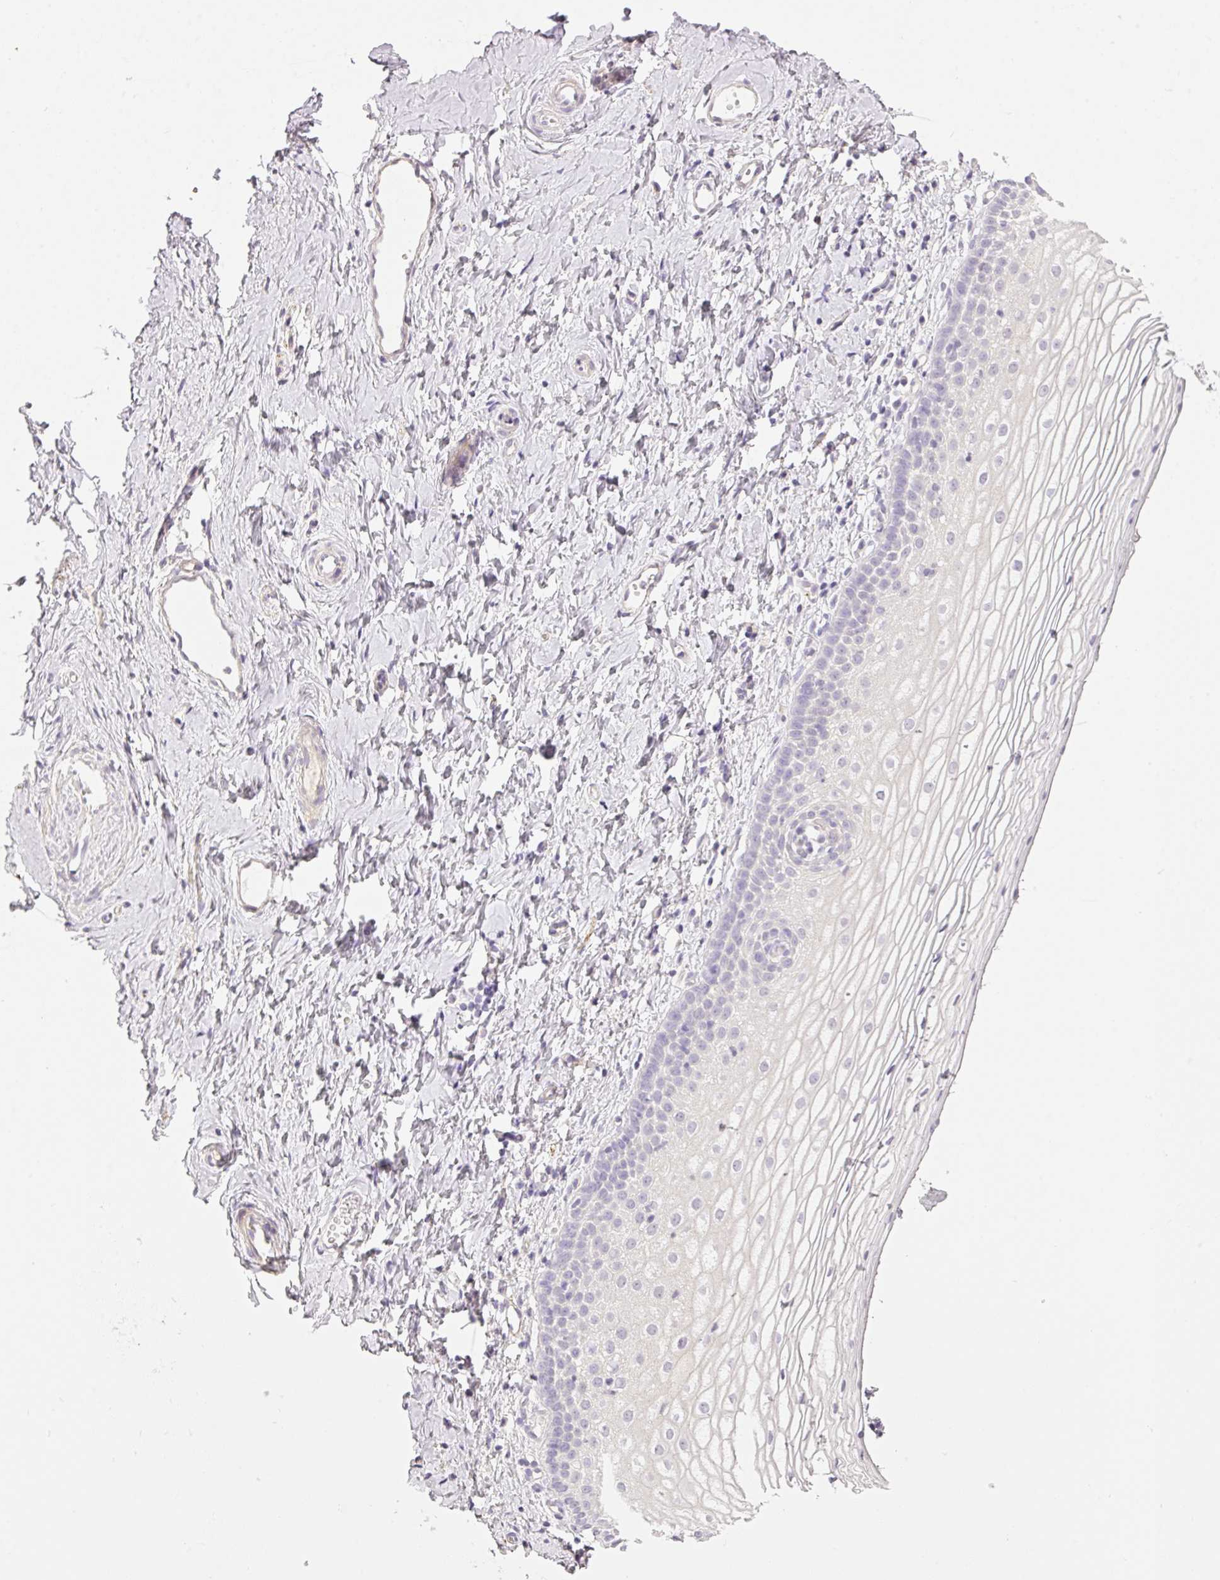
{"staining": {"intensity": "negative", "quantity": "none", "location": "none"}, "tissue": "vagina", "cell_type": "Squamous epithelial cells", "image_type": "normal", "snomed": [{"axis": "morphology", "description": "Normal tissue, NOS"}, {"axis": "topography", "description": "Vagina"}], "caption": "Human vagina stained for a protein using immunohistochemistry demonstrates no expression in squamous epithelial cells.", "gene": "RAX2", "patient": {"sex": "female", "age": 56}}